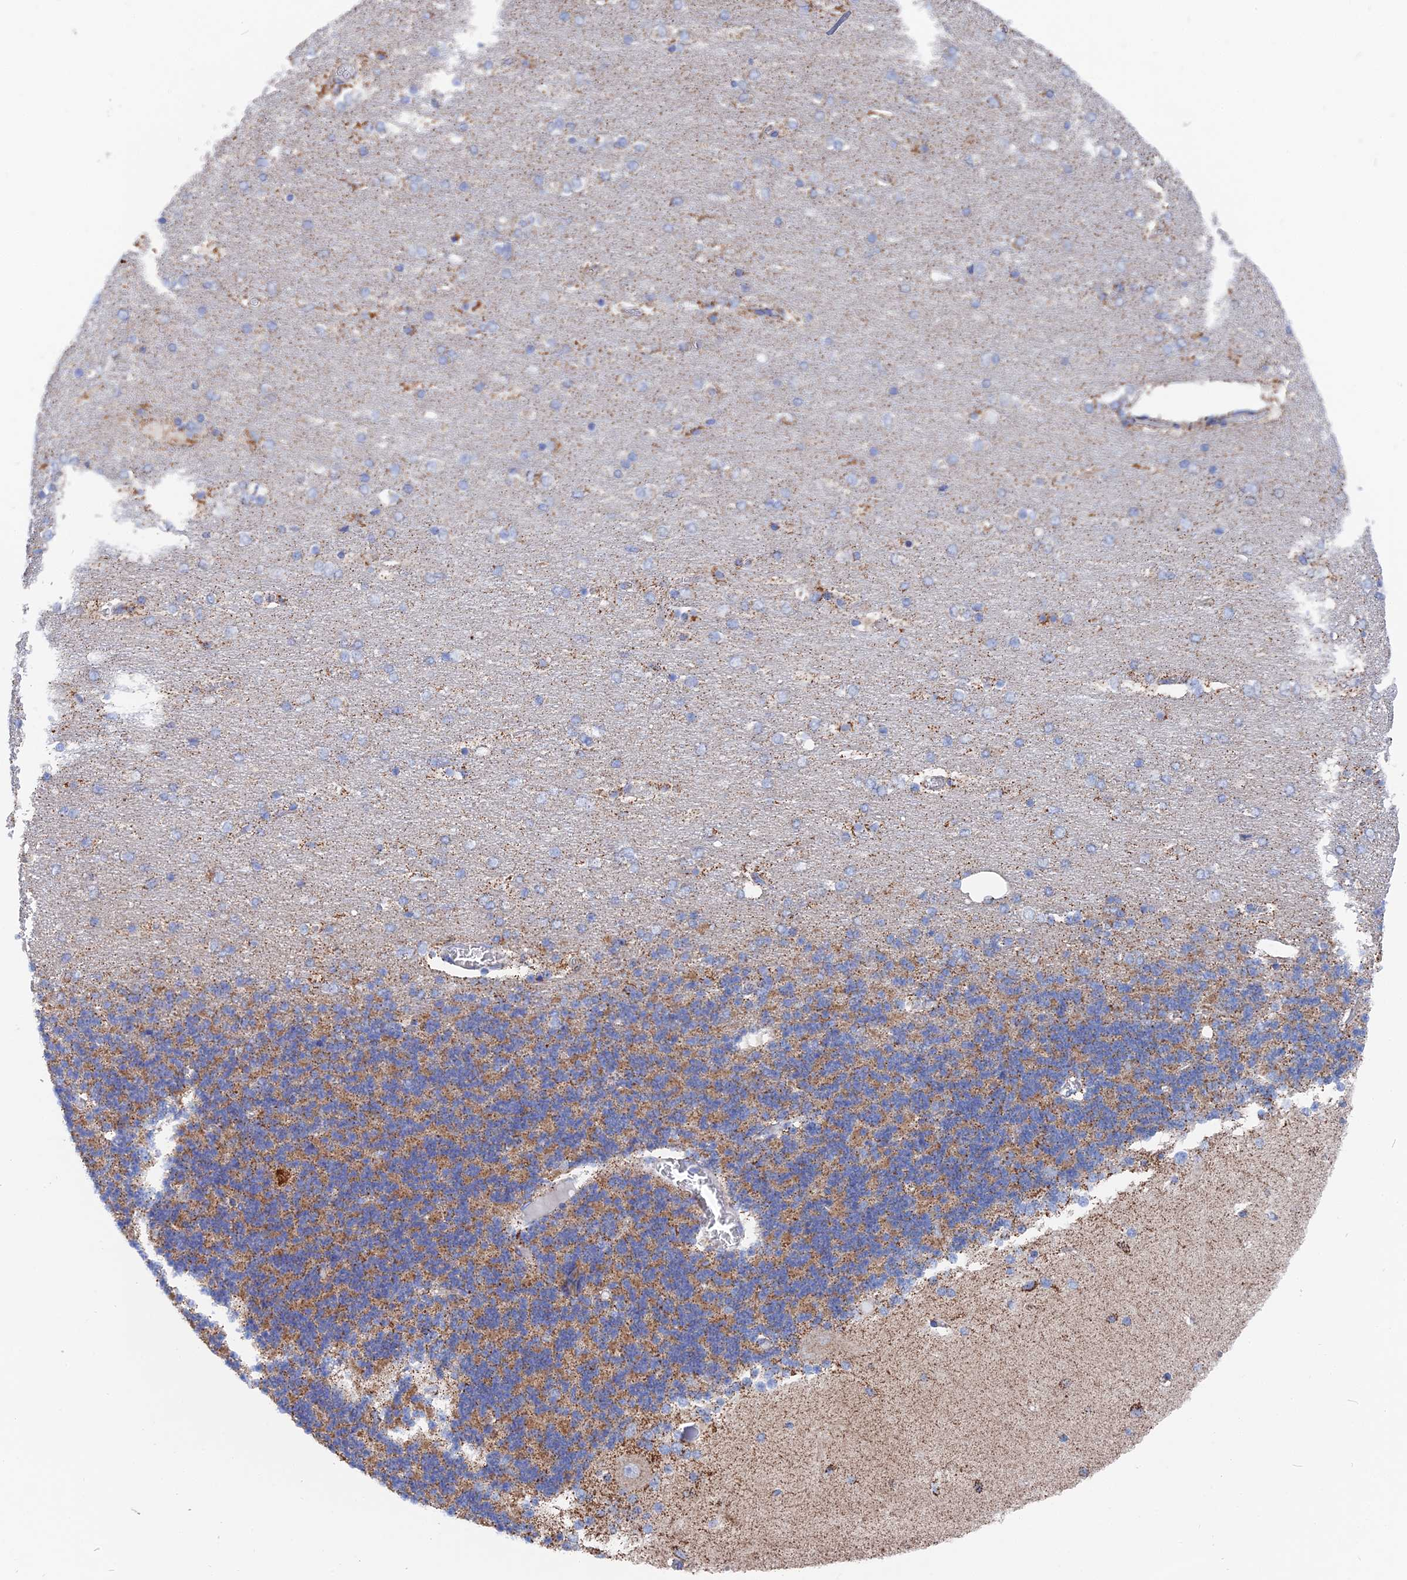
{"staining": {"intensity": "moderate", "quantity": "25%-75%", "location": "cytoplasmic/membranous"}, "tissue": "cerebellum", "cell_type": "Cells in granular layer", "image_type": "normal", "snomed": [{"axis": "morphology", "description": "Normal tissue, NOS"}, {"axis": "topography", "description": "Cerebellum"}], "caption": "Cells in granular layer display medium levels of moderate cytoplasmic/membranous staining in approximately 25%-75% of cells in normal human cerebellum. Nuclei are stained in blue.", "gene": "IFT80", "patient": {"sex": "female", "age": 54}}